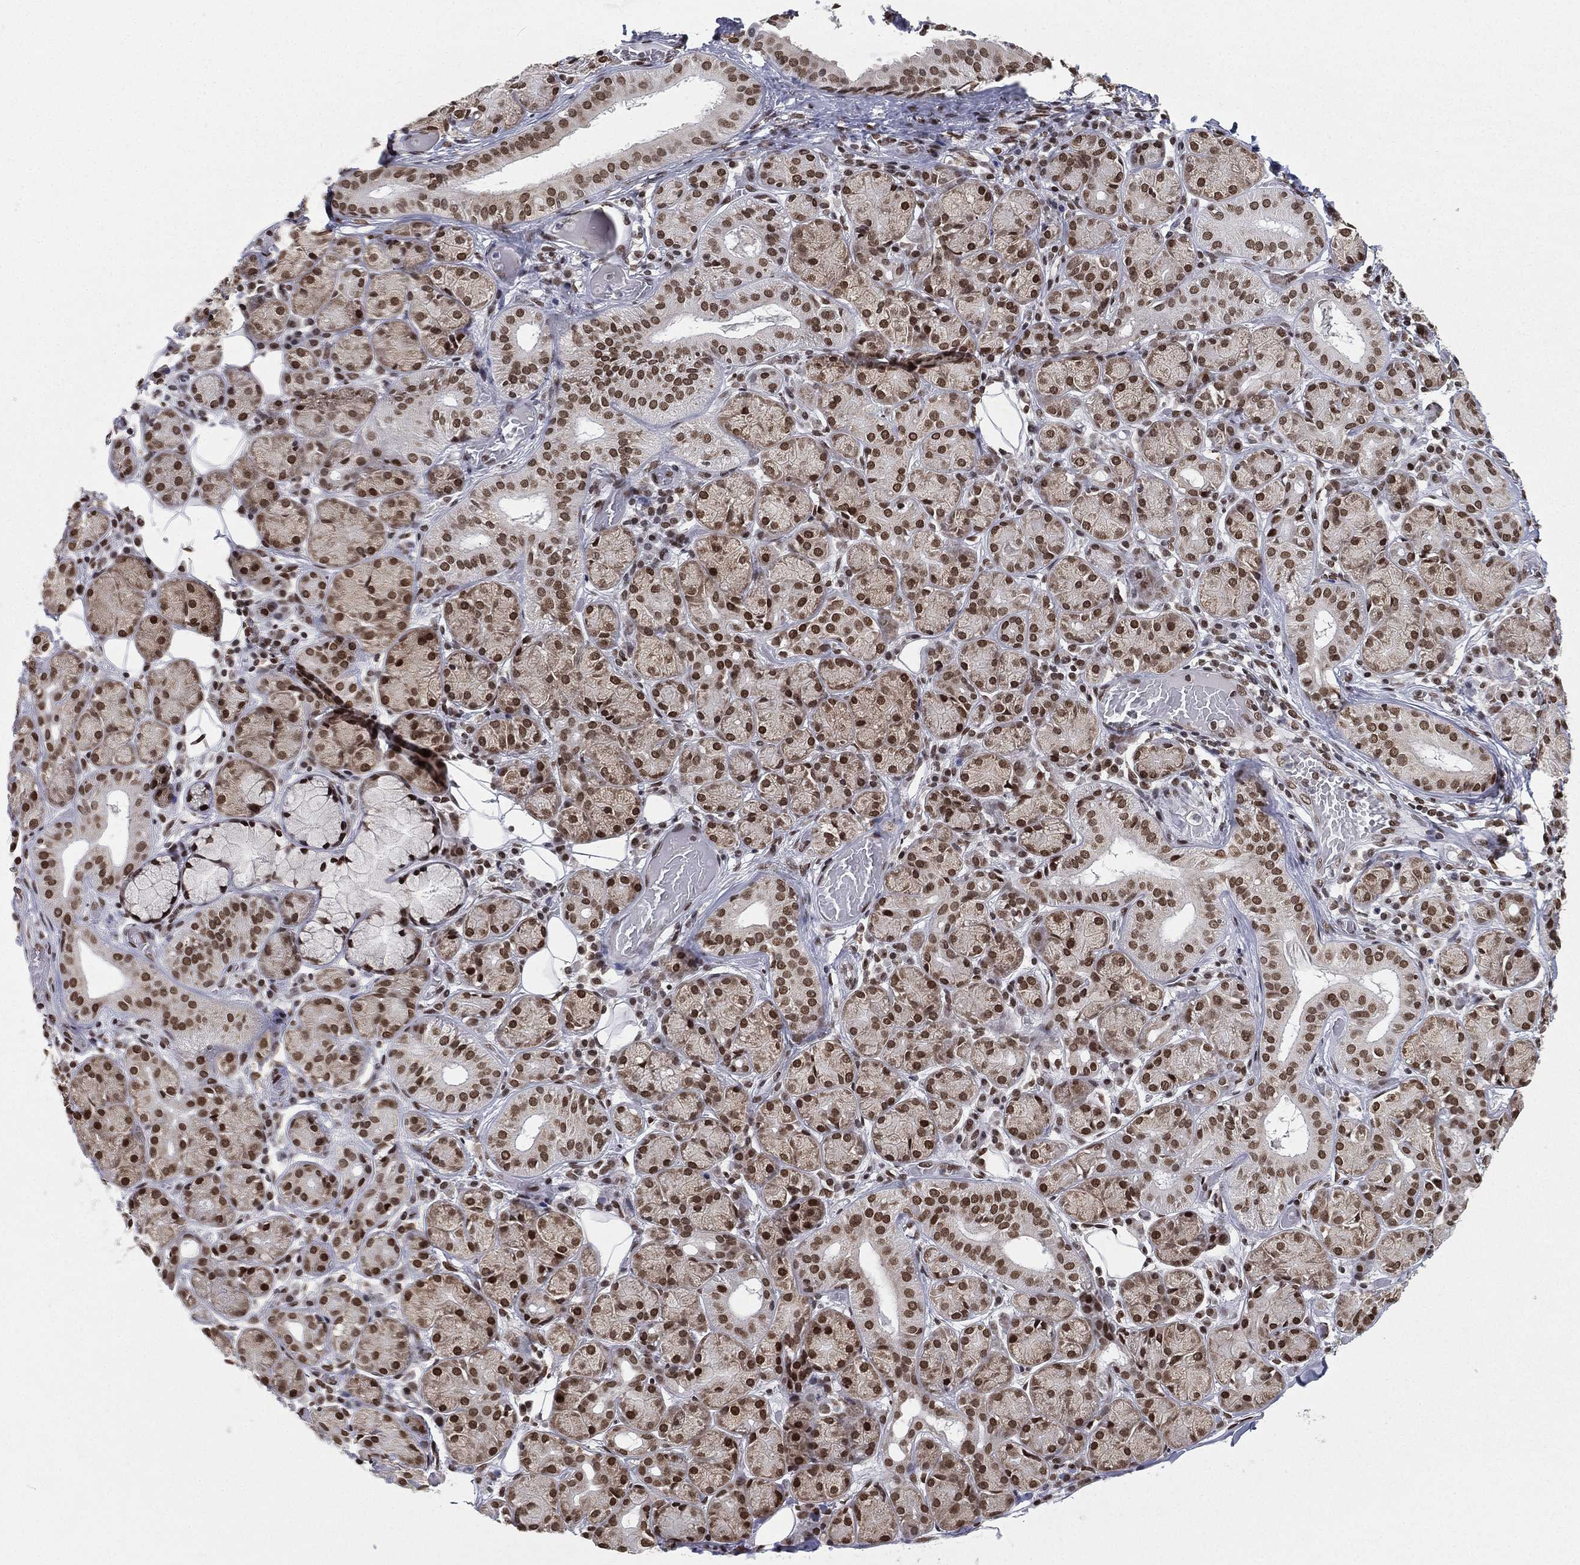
{"staining": {"intensity": "strong", "quantity": "25%-75%", "location": "nuclear"}, "tissue": "salivary gland", "cell_type": "Glandular cells", "image_type": "normal", "snomed": [{"axis": "morphology", "description": "Normal tissue, NOS"}, {"axis": "topography", "description": "Salivary gland"}], "caption": "This photomicrograph displays immunohistochemistry (IHC) staining of benign salivary gland, with high strong nuclear expression in approximately 25%-75% of glandular cells.", "gene": "FUBP3", "patient": {"sex": "male", "age": 71}}